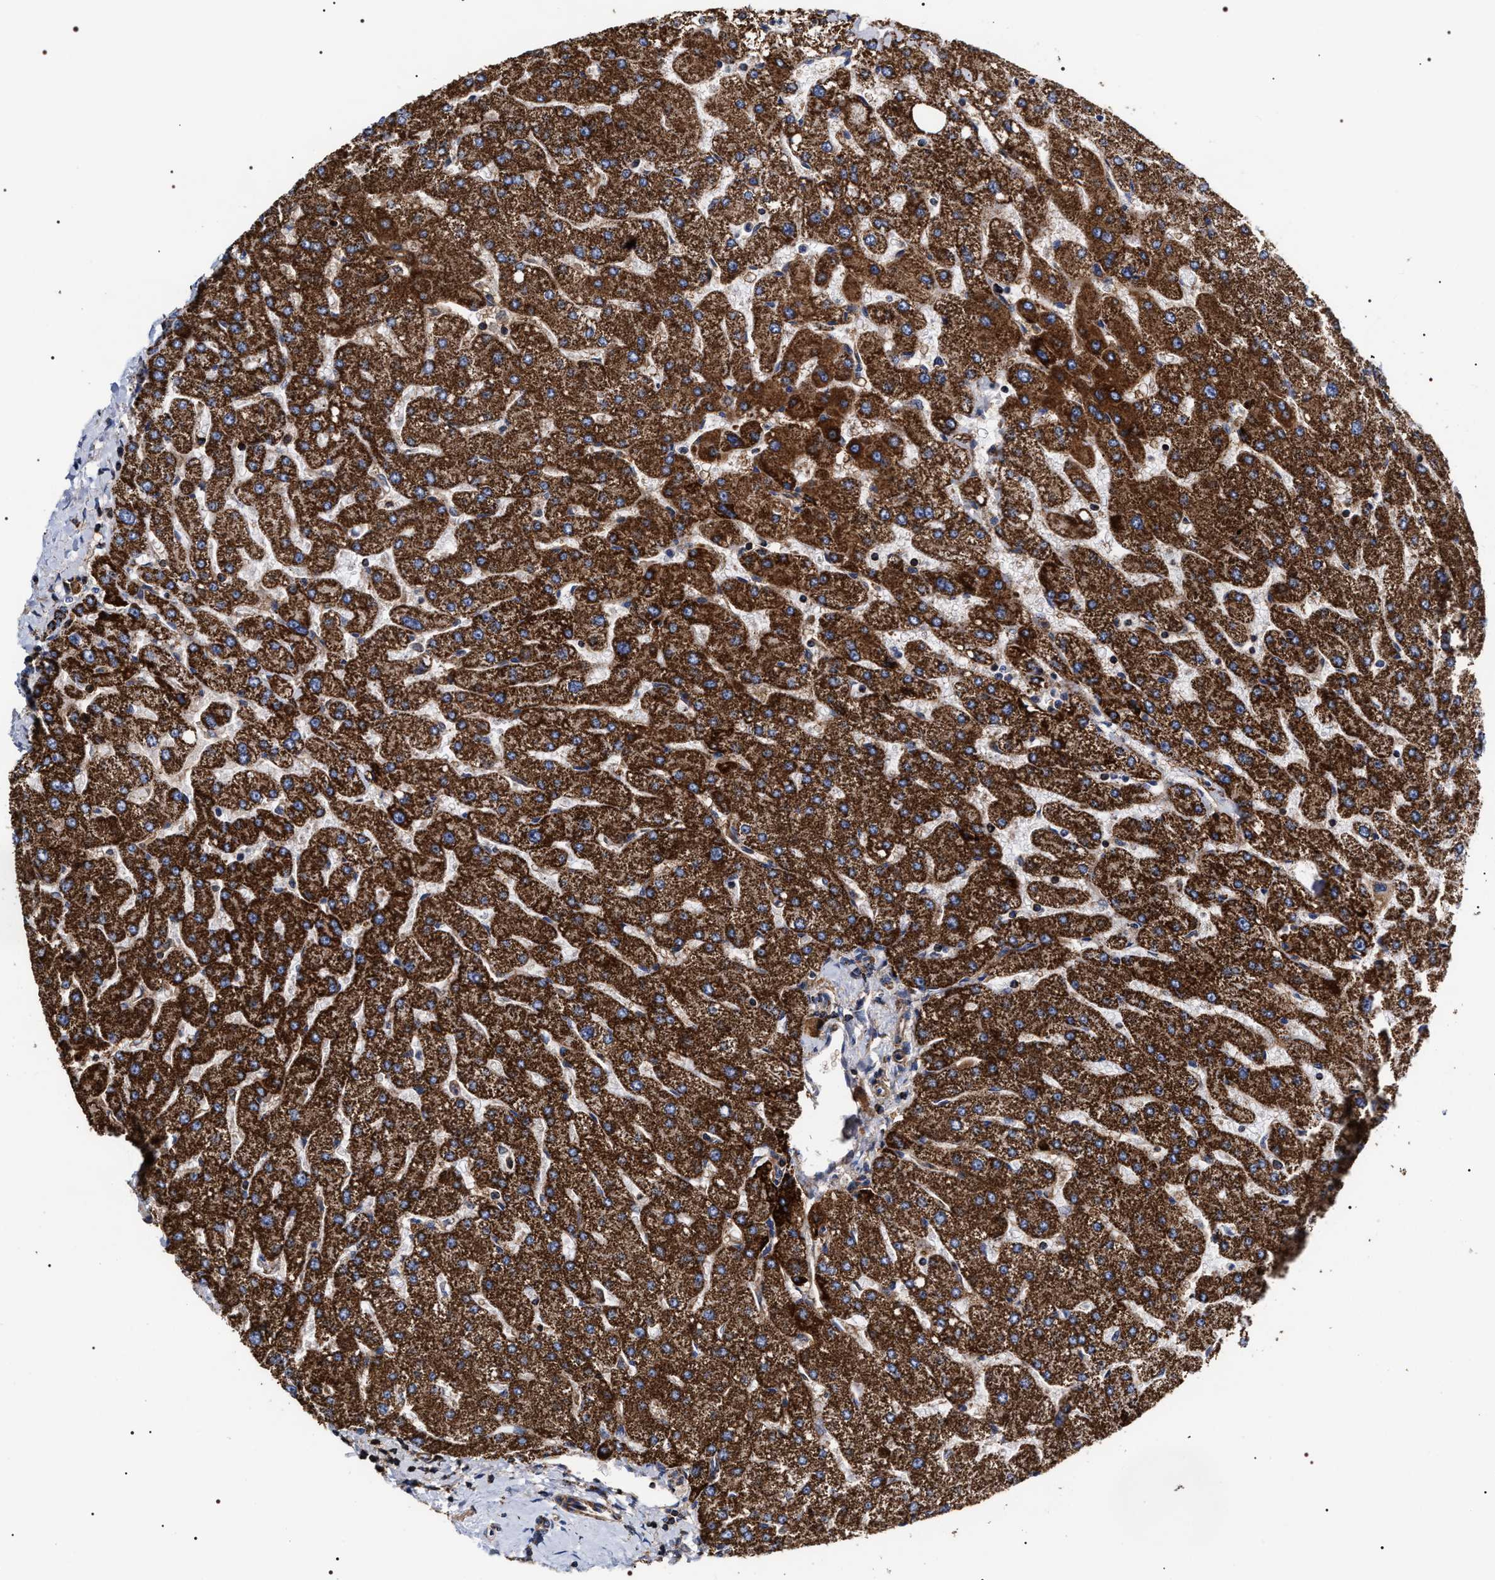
{"staining": {"intensity": "moderate", "quantity": "25%-75%", "location": "cytoplasmic/membranous"}, "tissue": "liver", "cell_type": "Cholangiocytes", "image_type": "normal", "snomed": [{"axis": "morphology", "description": "Normal tissue, NOS"}, {"axis": "topography", "description": "Liver"}], "caption": "Protein staining exhibits moderate cytoplasmic/membranous staining in approximately 25%-75% of cholangiocytes in unremarkable liver. (brown staining indicates protein expression, while blue staining denotes nuclei).", "gene": "COG5", "patient": {"sex": "male", "age": 55}}